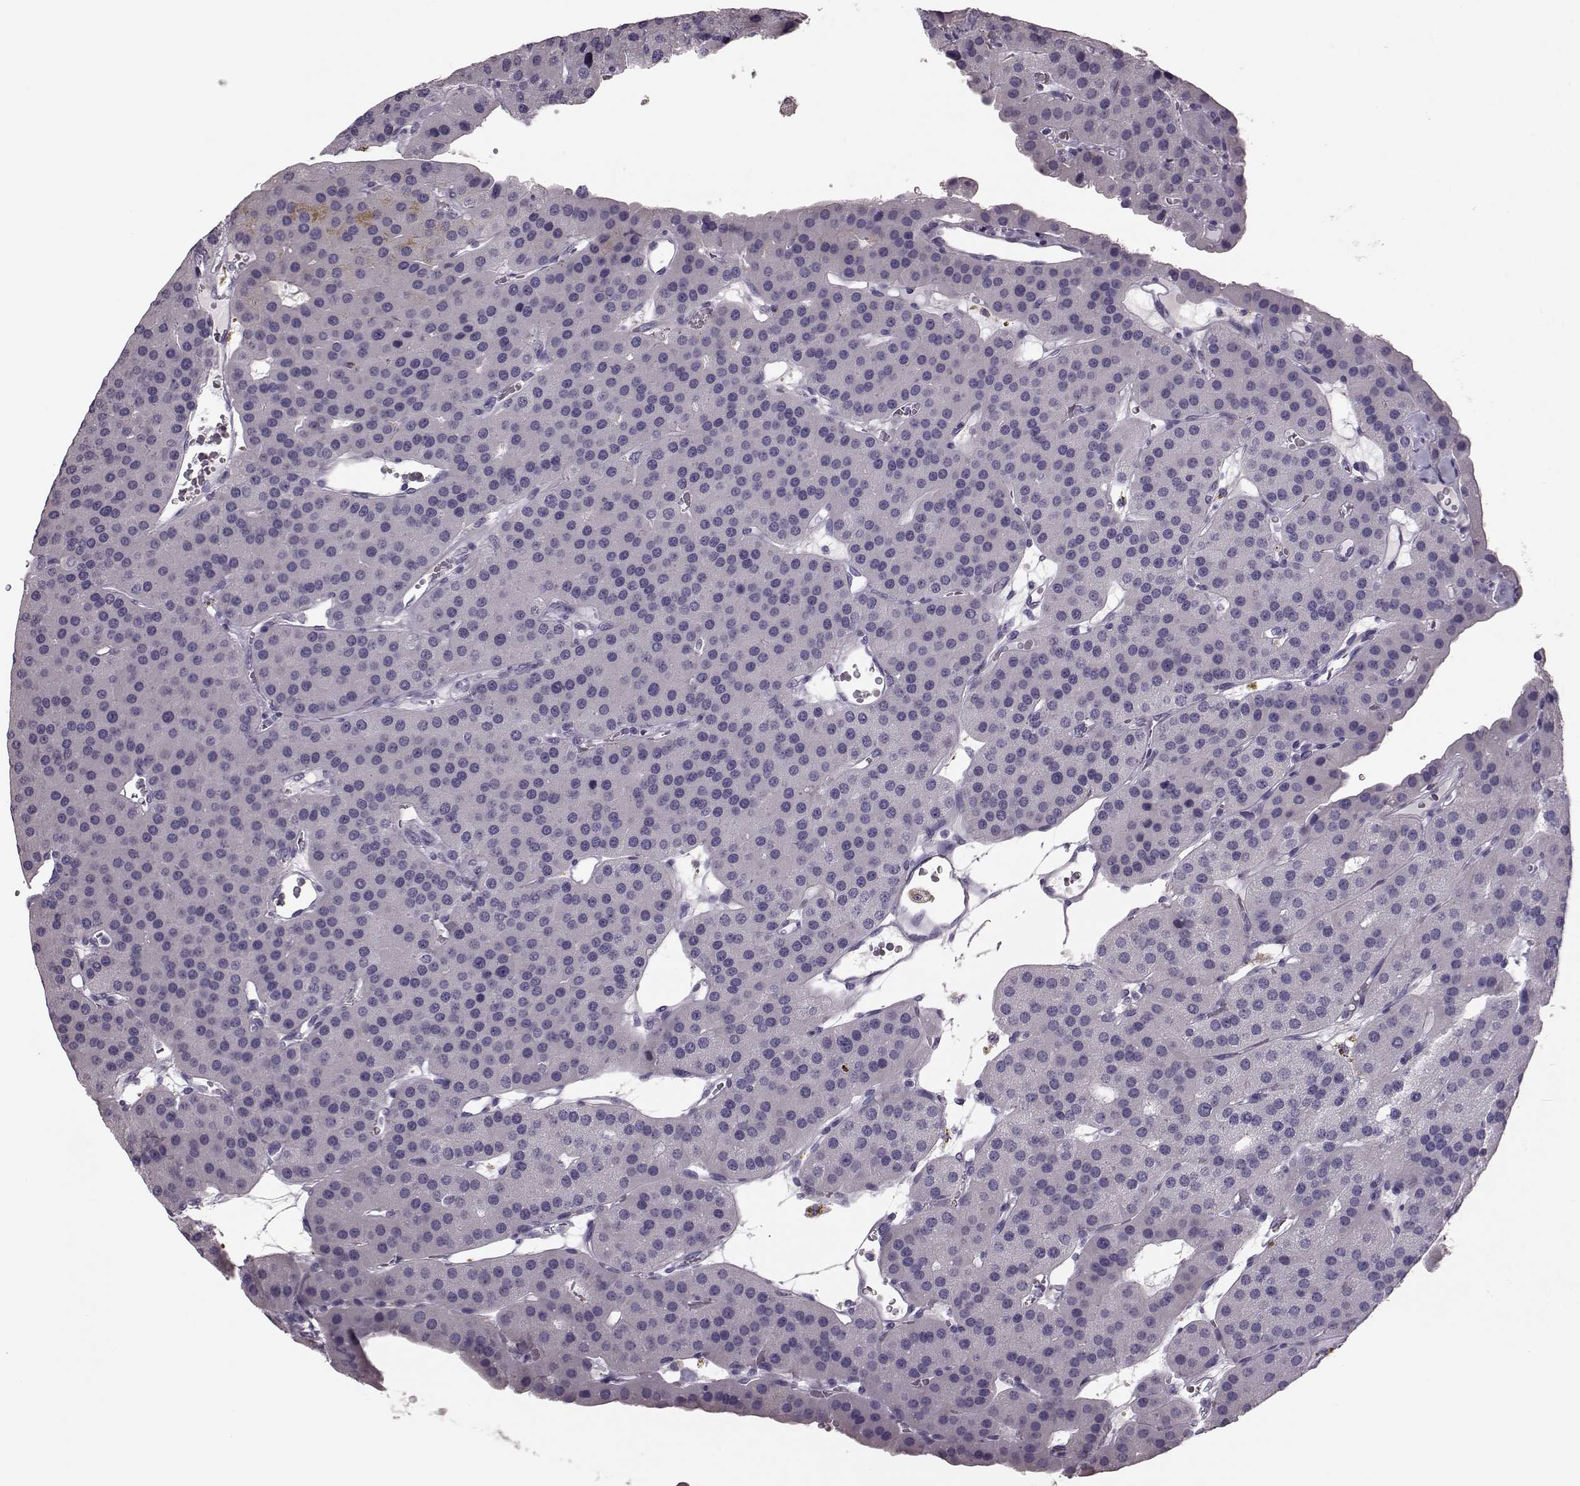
{"staining": {"intensity": "negative", "quantity": "none", "location": "none"}, "tissue": "parathyroid gland", "cell_type": "Glandular cells", "image_type": "normal", "snomed": [{"axis": "morphology", "description": "Normal tissue, NOS"}, {"axis": "morphology", "description": "Adenoma, NOS"}, {"axis": "topography", "description": "Parathyroid gland"}], "caption": "Human parathyroid gland stained for a protein using immunohistochemistry (IHC) reveals no staining in glandular cells.", "gene": "CRYBA2", "patient": {"sex": "female", "age": 86}}